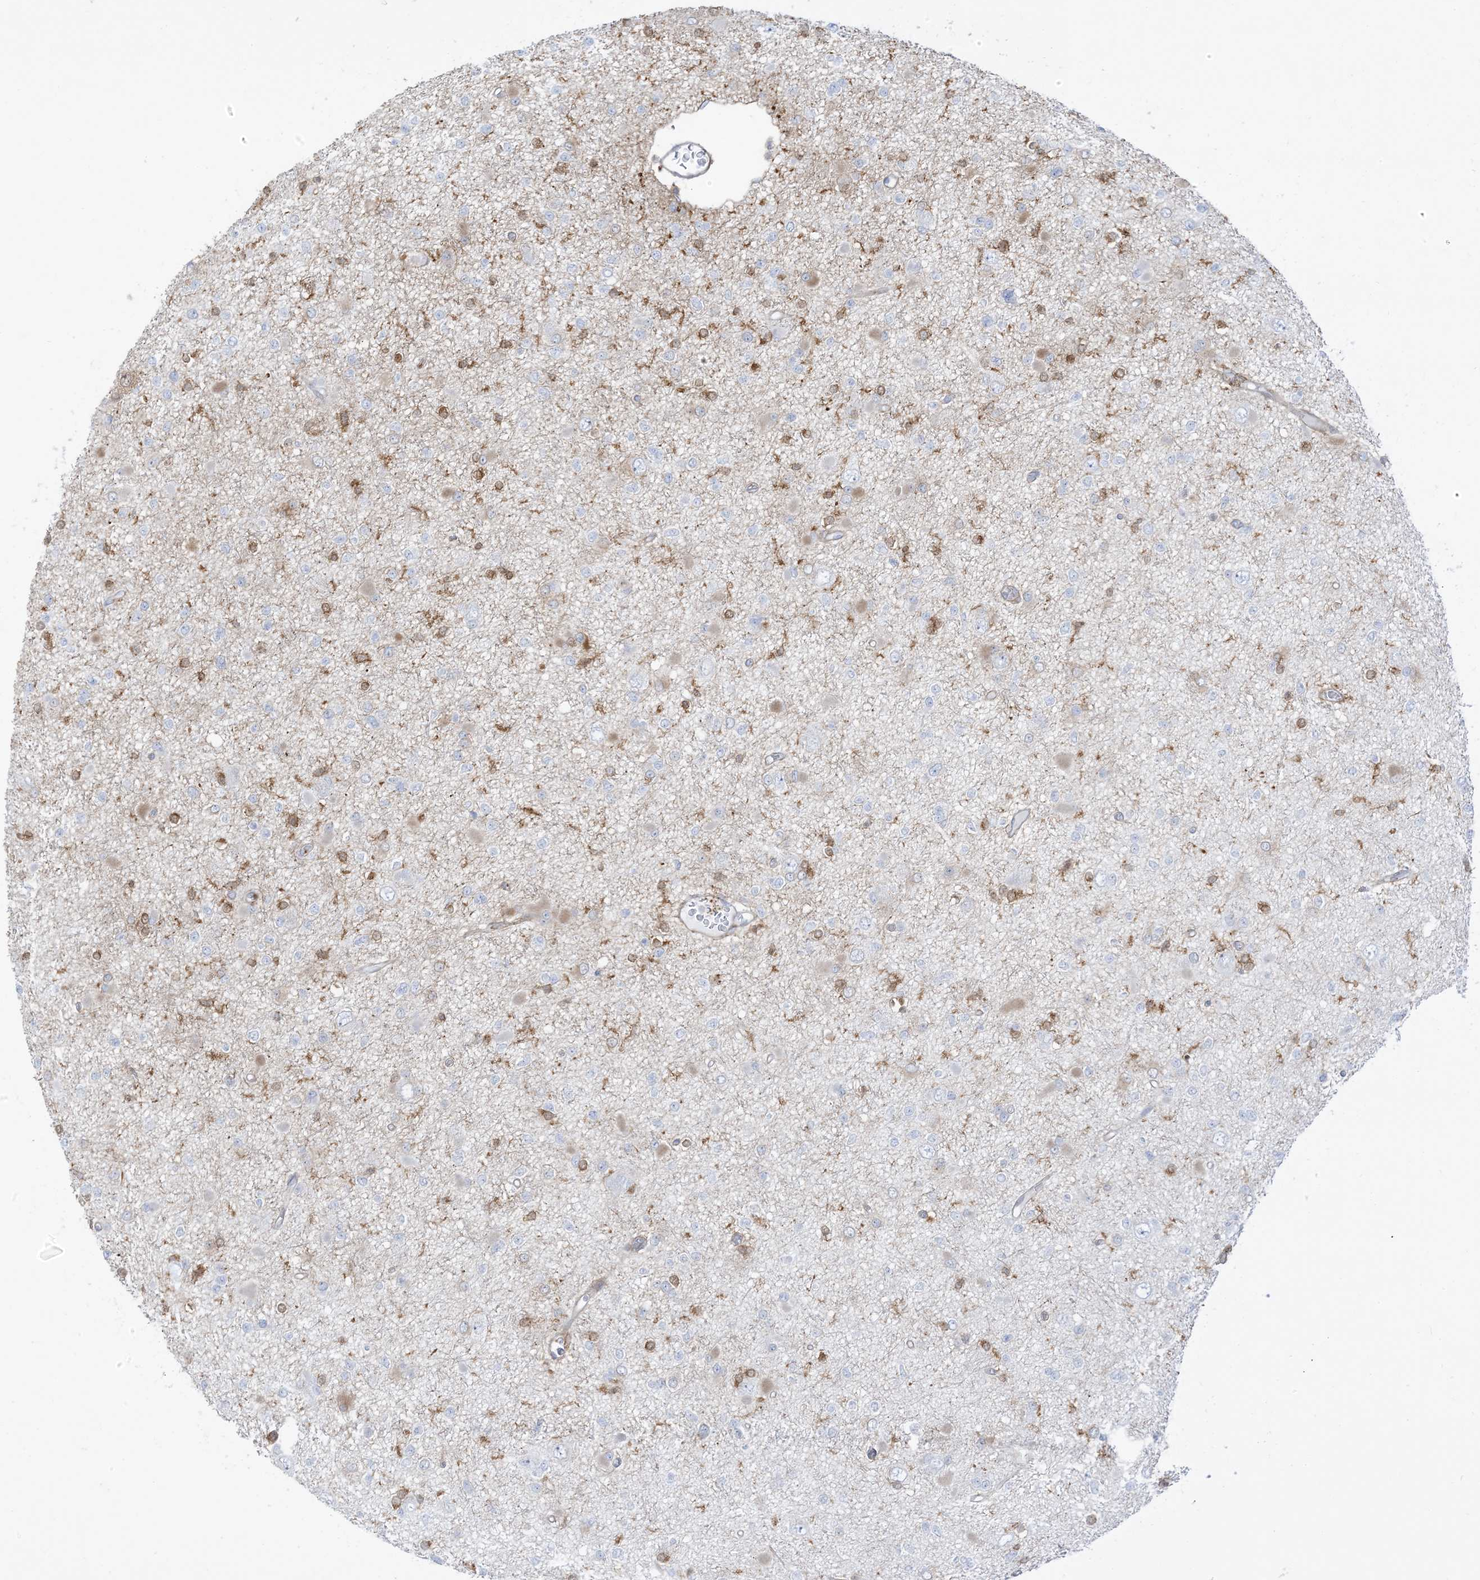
{"staining": {"intensity": "negative", "quantity": "none", "location": "none"}, "tissue": "glioma", "cell_type": "Tumor cells", "image_type": "cancer", "snomed": [{"axis": "morphology", "description": "Glioma, malignant, Low grade"}, {"axis": "topography", "description": "Brain"}], "caption": "Human glioma stained for a protein using immunohistochemistry (IHC) exhibits no positivity in tumor cells.", "gene": "ICMT", "patient": {"sex": "female", "age": 22}}